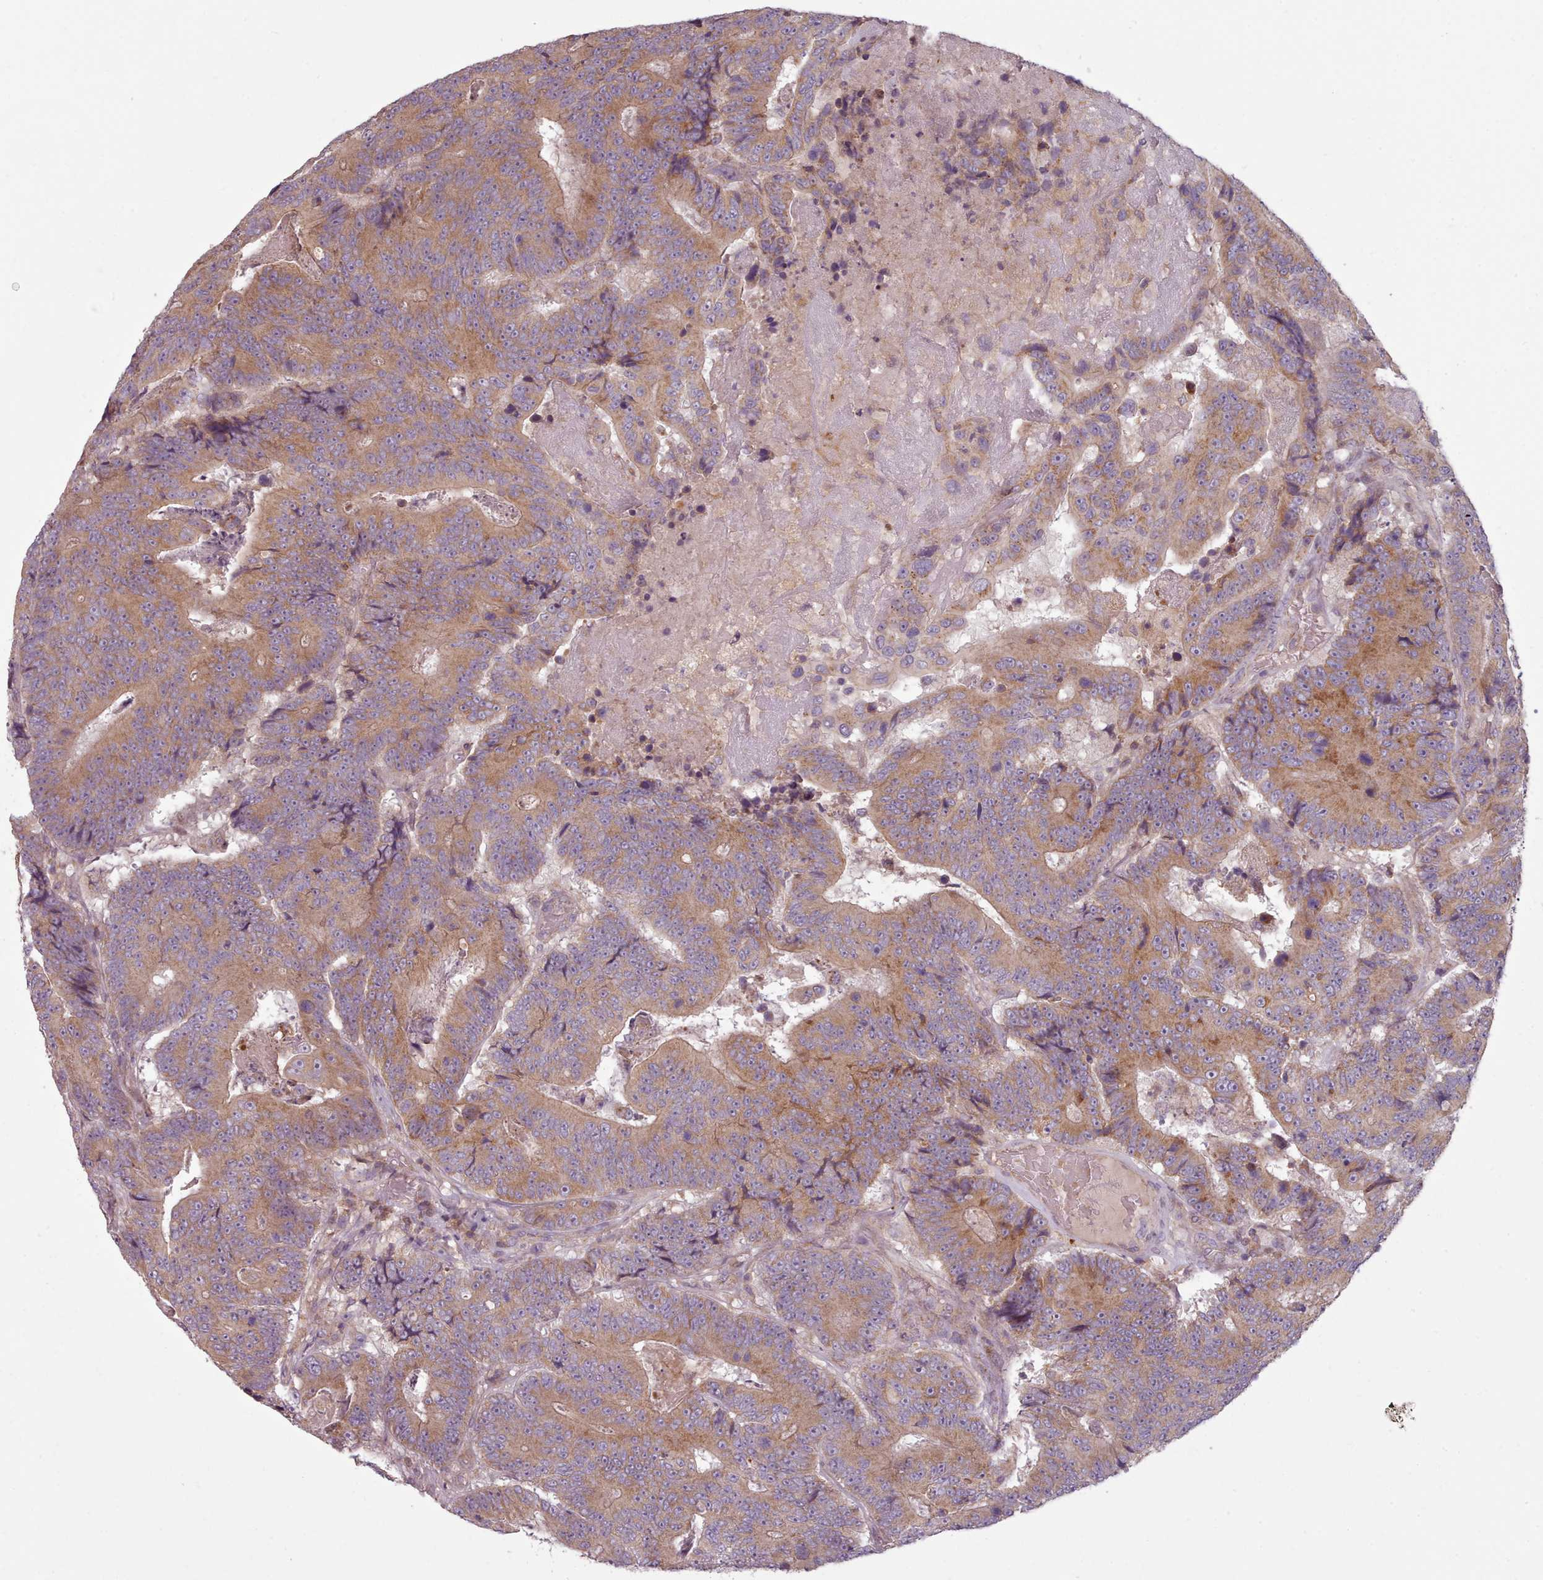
{"staining": {"intensity": "moderate", "quantity": ">75%", "location": "cytoplasmic/membranous"}, "tissue": "colorectal cancer", "cell_type": "Tumor cells", "image_type": "cancer", "snomed": [{"axis": "morphology", "description": "Adenocarcinoma, NOS"}, {"axis": "topography", "description": "Colon"}], "caption": "Approximately >75% of tumor cells in colorectal cancer (adenocarcinoma) reveal moderate cytoplasmic/membranous protein staining as visualized by brown immunohistochemical staining.", "gene": "NT5DC2", "patient": {"sex": "male", "age": 83}}